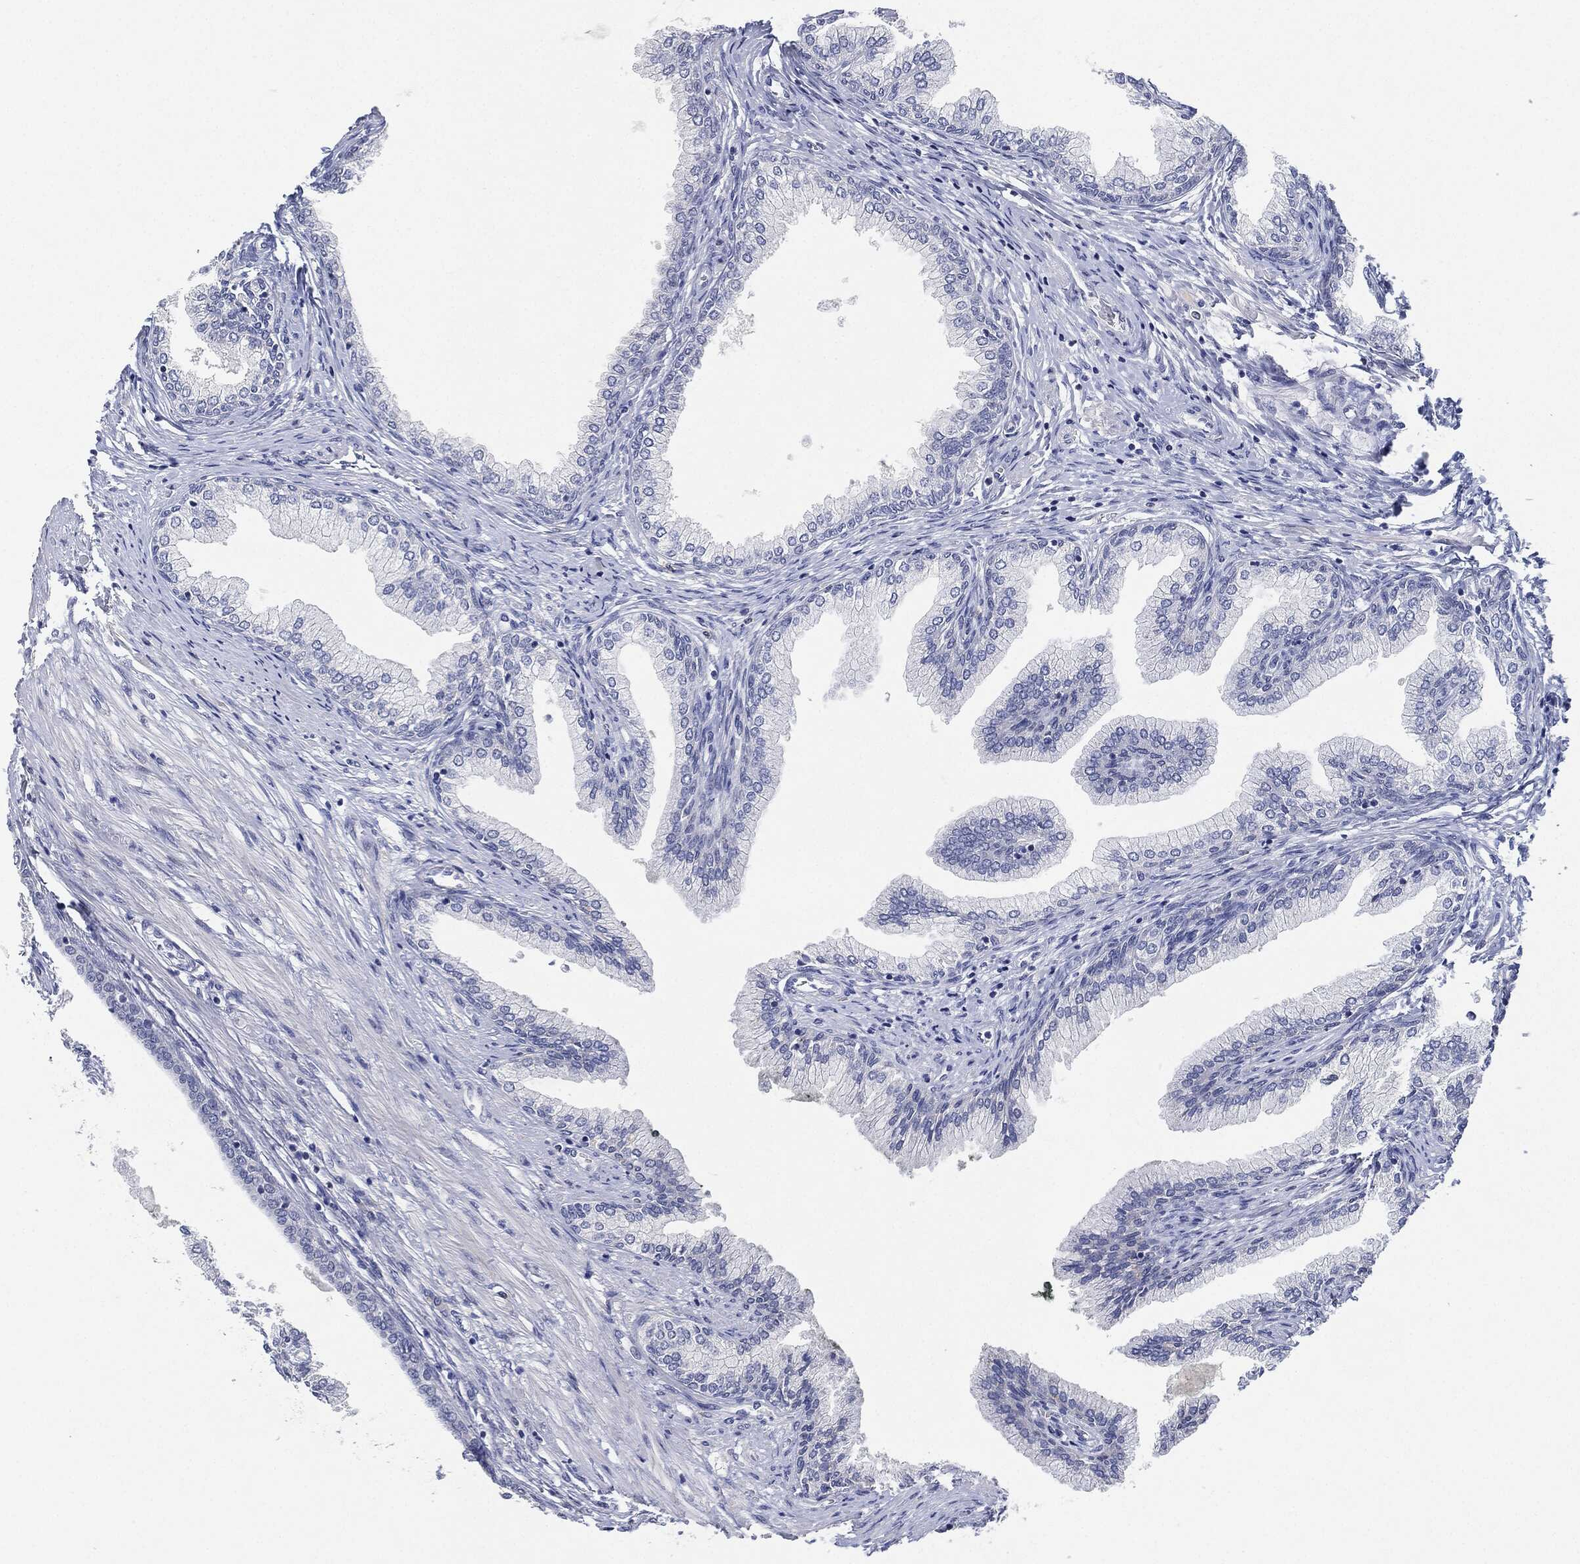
{"staining": {"intensity": "negative", "quantity": "none", "location": "none"}, "tissue": "prostate cancer", "cell_type": "Tumor cells", "image_type": "cancer", "snomed": [{"axis": "morphology", "description": "Adenocarcinoma, Low grade"}, {"axis": "topography", "description": "Prostate and seminal vesicle, NOS"}], "caption": "An immunohistochemistry (IHC) photomicrograph of prostate low-grade adenocarcinoma is shown. There is no staining in tumor cells of prostate low-grade adenocarcinoma. (DAB immunohistochemistry with hematoxylin counter stain).", "gene": "NTRK1", "patient": {"sex": "male", "age": 61}}